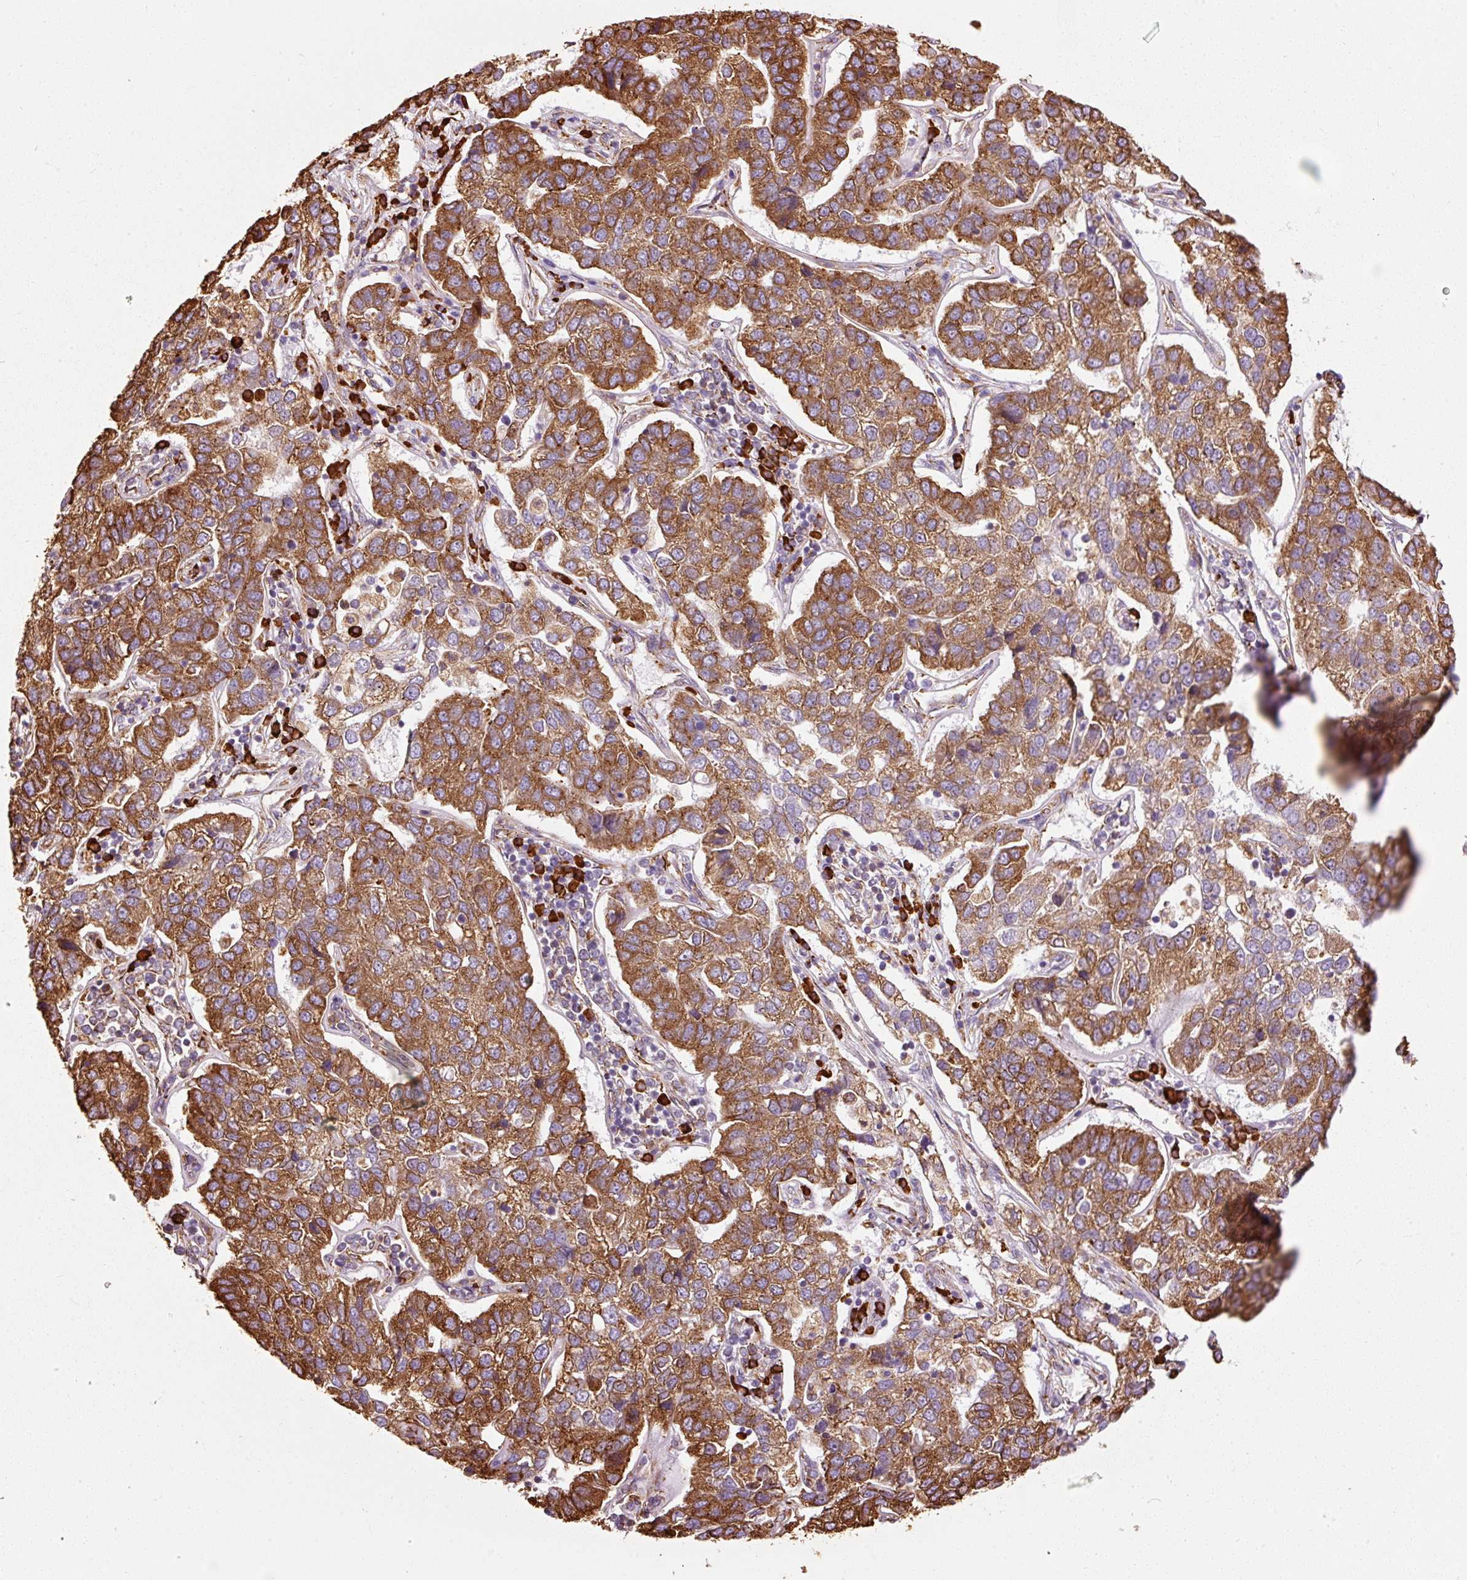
{"staining": {"intensity": "strong", "quantity": ">75%", "location": "cytoplasmic/membranous"}, "tissue": "pancreatic cancer", "cell_type": "Tumor cells", "image_type": "cancer", "snomed": [{"axis": "morphology", "description": "Adenocarcinoma, NOS"}, {"axis": "topography", "description": "Pancreas"}], "caption": "Approximately >75% of tumor cells in pancreatic cancer (adenocarcinoma) show strong cytoplasmic/membranous protein positivity as visualized by brown immunohistochemical staining.", "gene": "KLC1", "patient": {"sex": "female", "age": 61}}